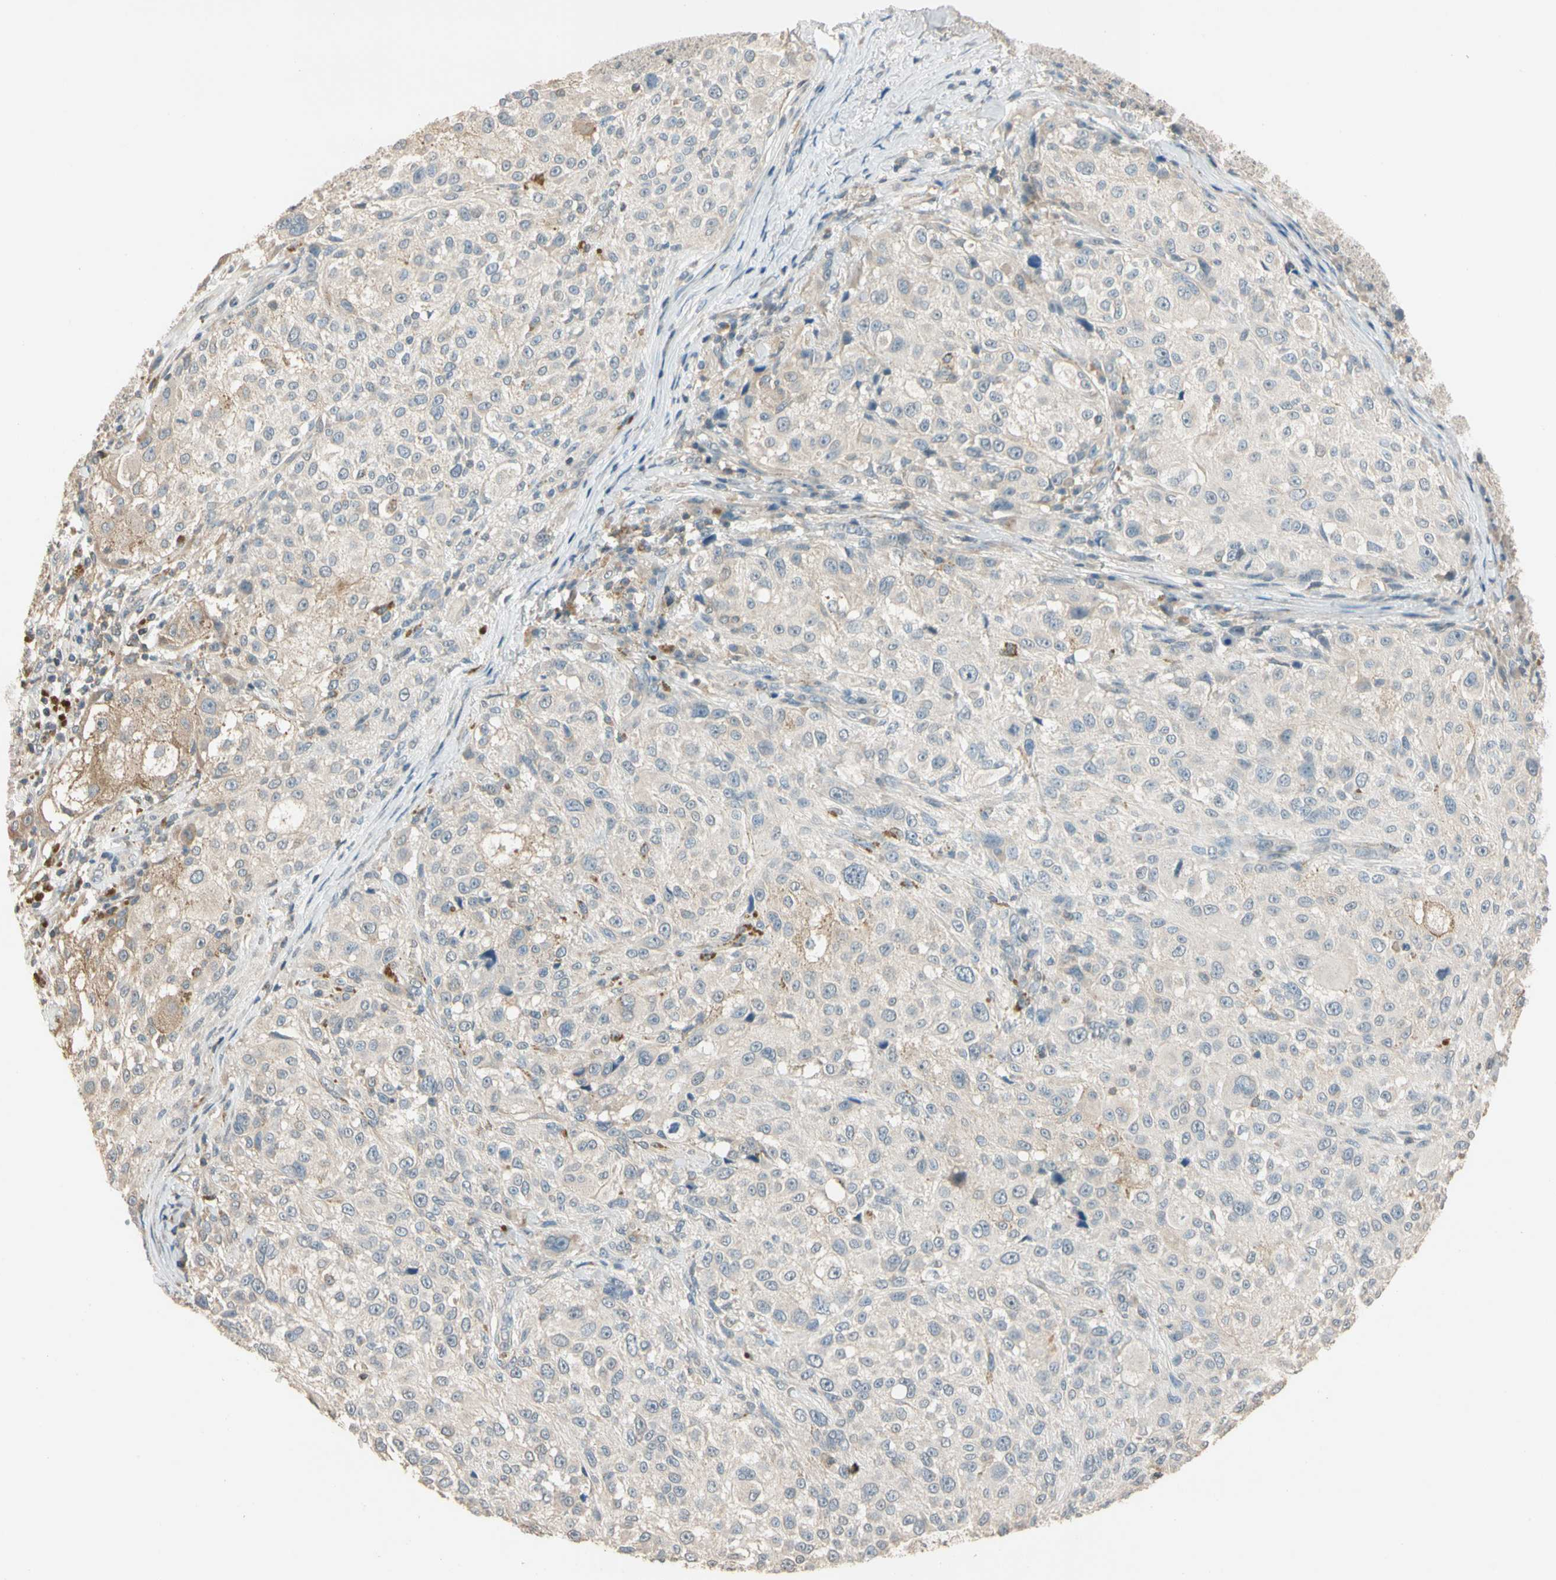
{"staining": {"intensity": "weak", "quantity": "<25%", "location": "cytoplasmic/membranous"}, "tissue": "melanoma", "cell_type": "Tumor cells", "image_type": "cancer", "snomed": [{"axis": "morphology", "description": "Necrosis, NOS"}, {"axis": "morphology", "description": "Malignant melanoma, NOS"}, {"axis": "topography", "description": "Skin"}], "caption": "DAB (3,3'-diaminobenzidine) immunohistochemical staining of human malignant melanoma exhibits no significant staining in tumor cells.", "gene": "MAP3K7", "patient": {"sex": "female", "age": 87}}